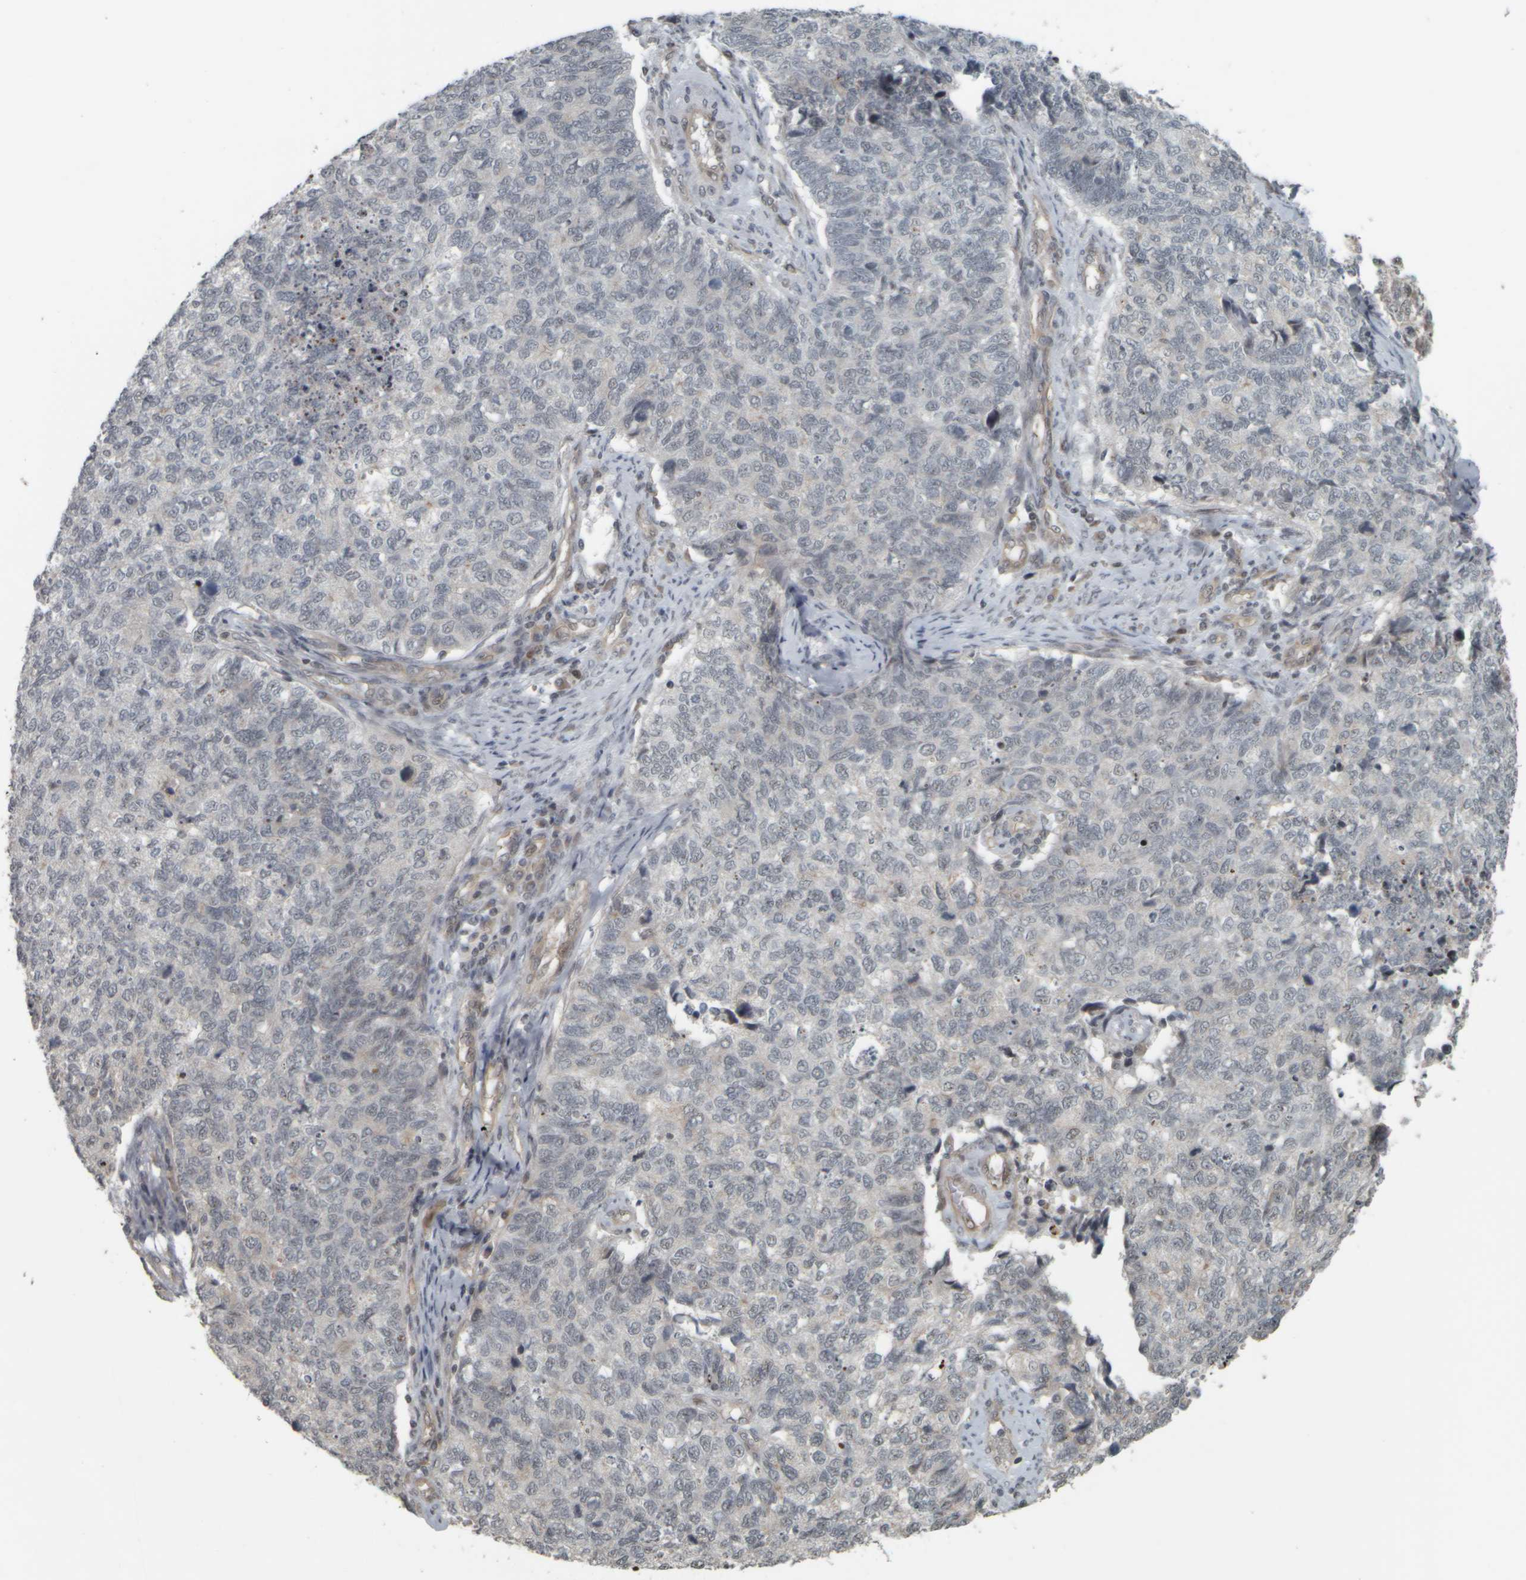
{"staining": {"intensity": "weak", "quantity": "<25%", "location": "nuclear"}, "tissue": "cervical cancer", "cell_type": "Tumor cells", "image_type": "cancer", "snomed": [{"axis": "morphology", "description": "Squamous cell carcinoma, NOS"}, {"axis": "topography", "description": "Cervix"}], "caption": "The histopathology image demonstrates no staining of tumor cells in squamous cell carcinoma (cervical).", "gene": "NAPG", "patient": {"sex": "female", "age": 63}}